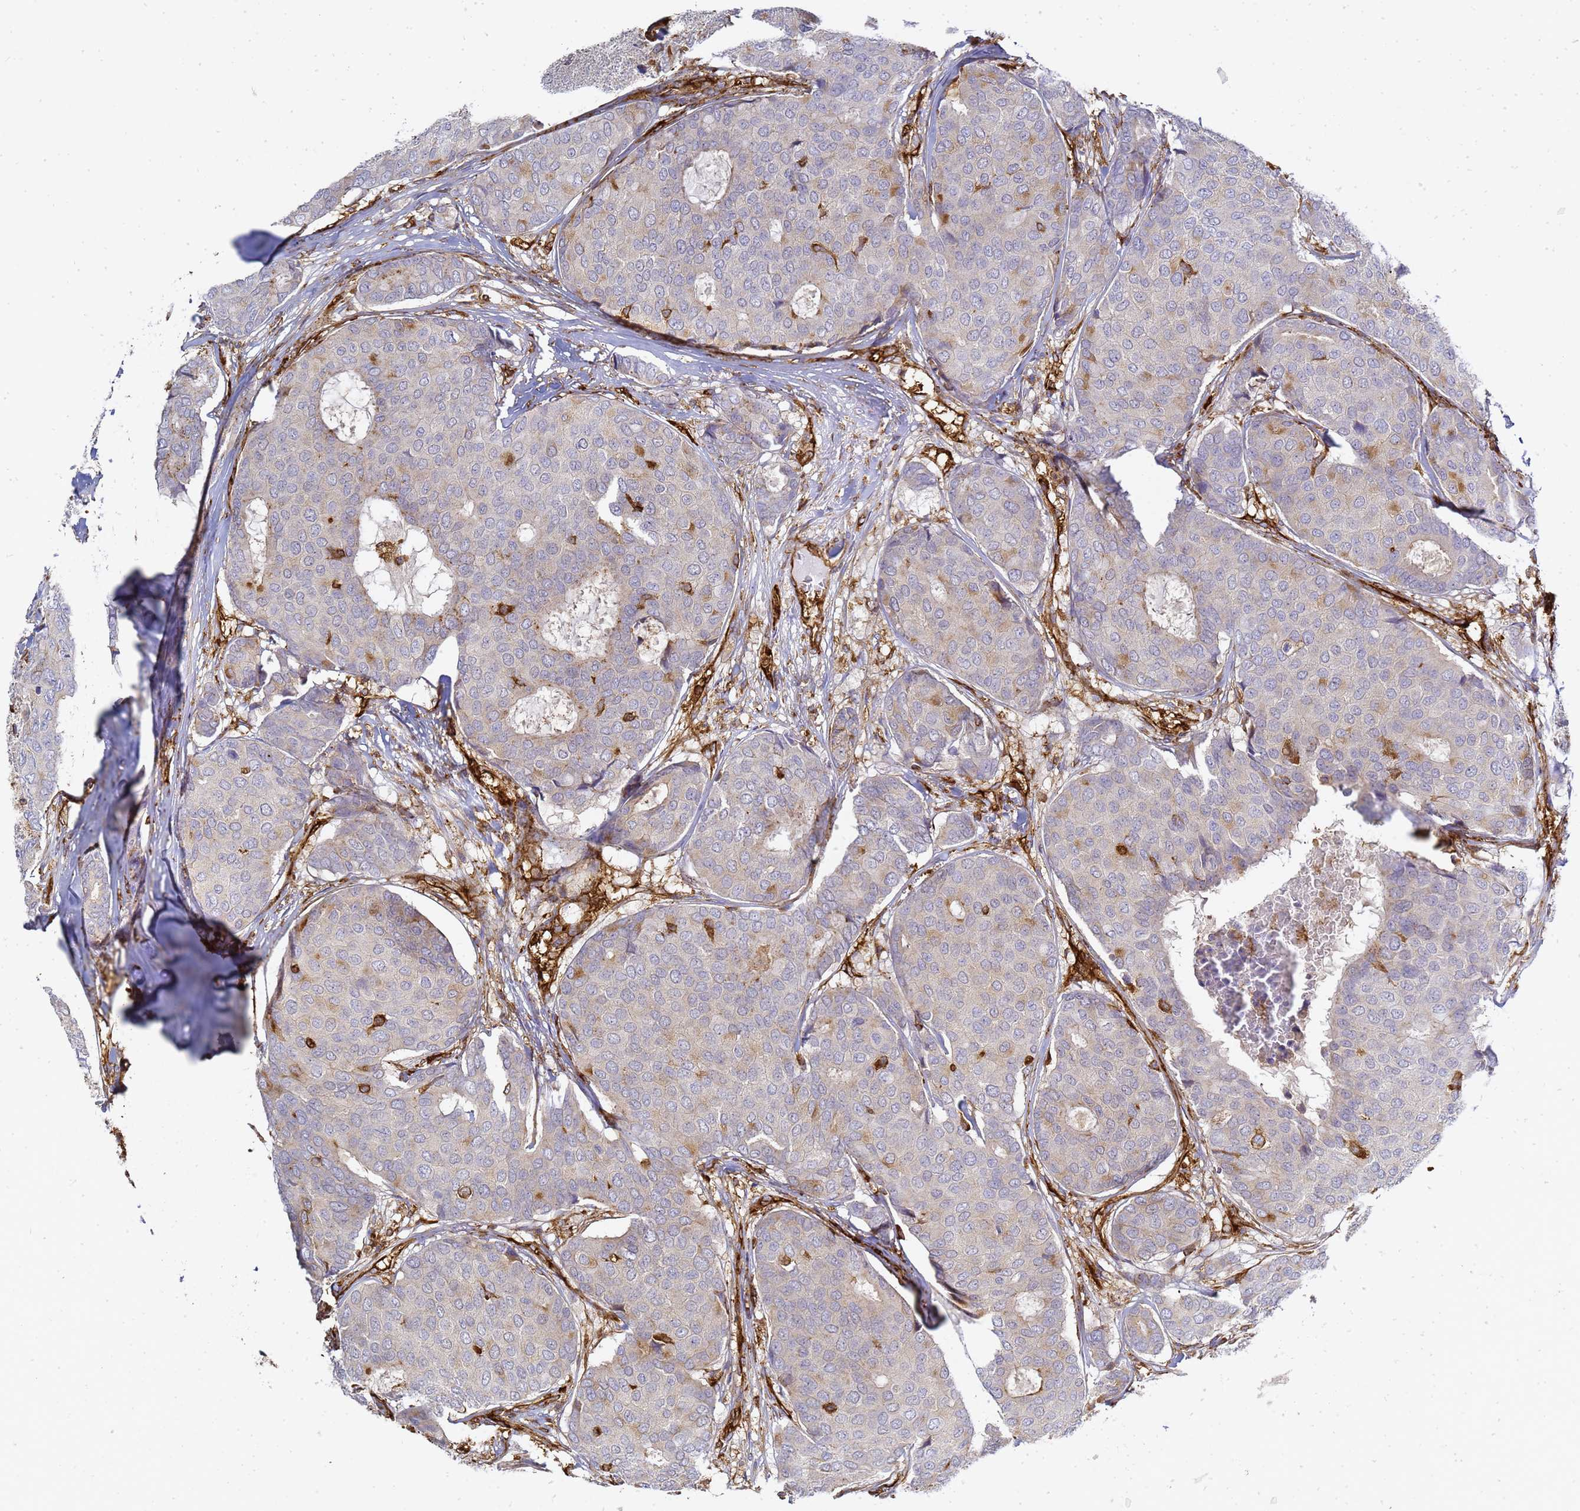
{"staining": {"intensity": "moderate", "quantity": "<25%", "location": "cytoplasmic/membranous"}, "tissue": "breast cancer", "cell_type": "Tumor cells", "image_type": "cancer", "snomed": [{"axis": "morphology", "description": "Duct carcinoma"}, {"axis": "topography", "description": "Breast"}], "caption": "Immunohistochemistry of human invasive ductal carcinoma (breast) displays low levels of moderate cytoplasmic/membranous staining in about <25% of tumor cells.", "gene": "ZBTB8OS", "patient": {"sex": "female", "age": 75}}